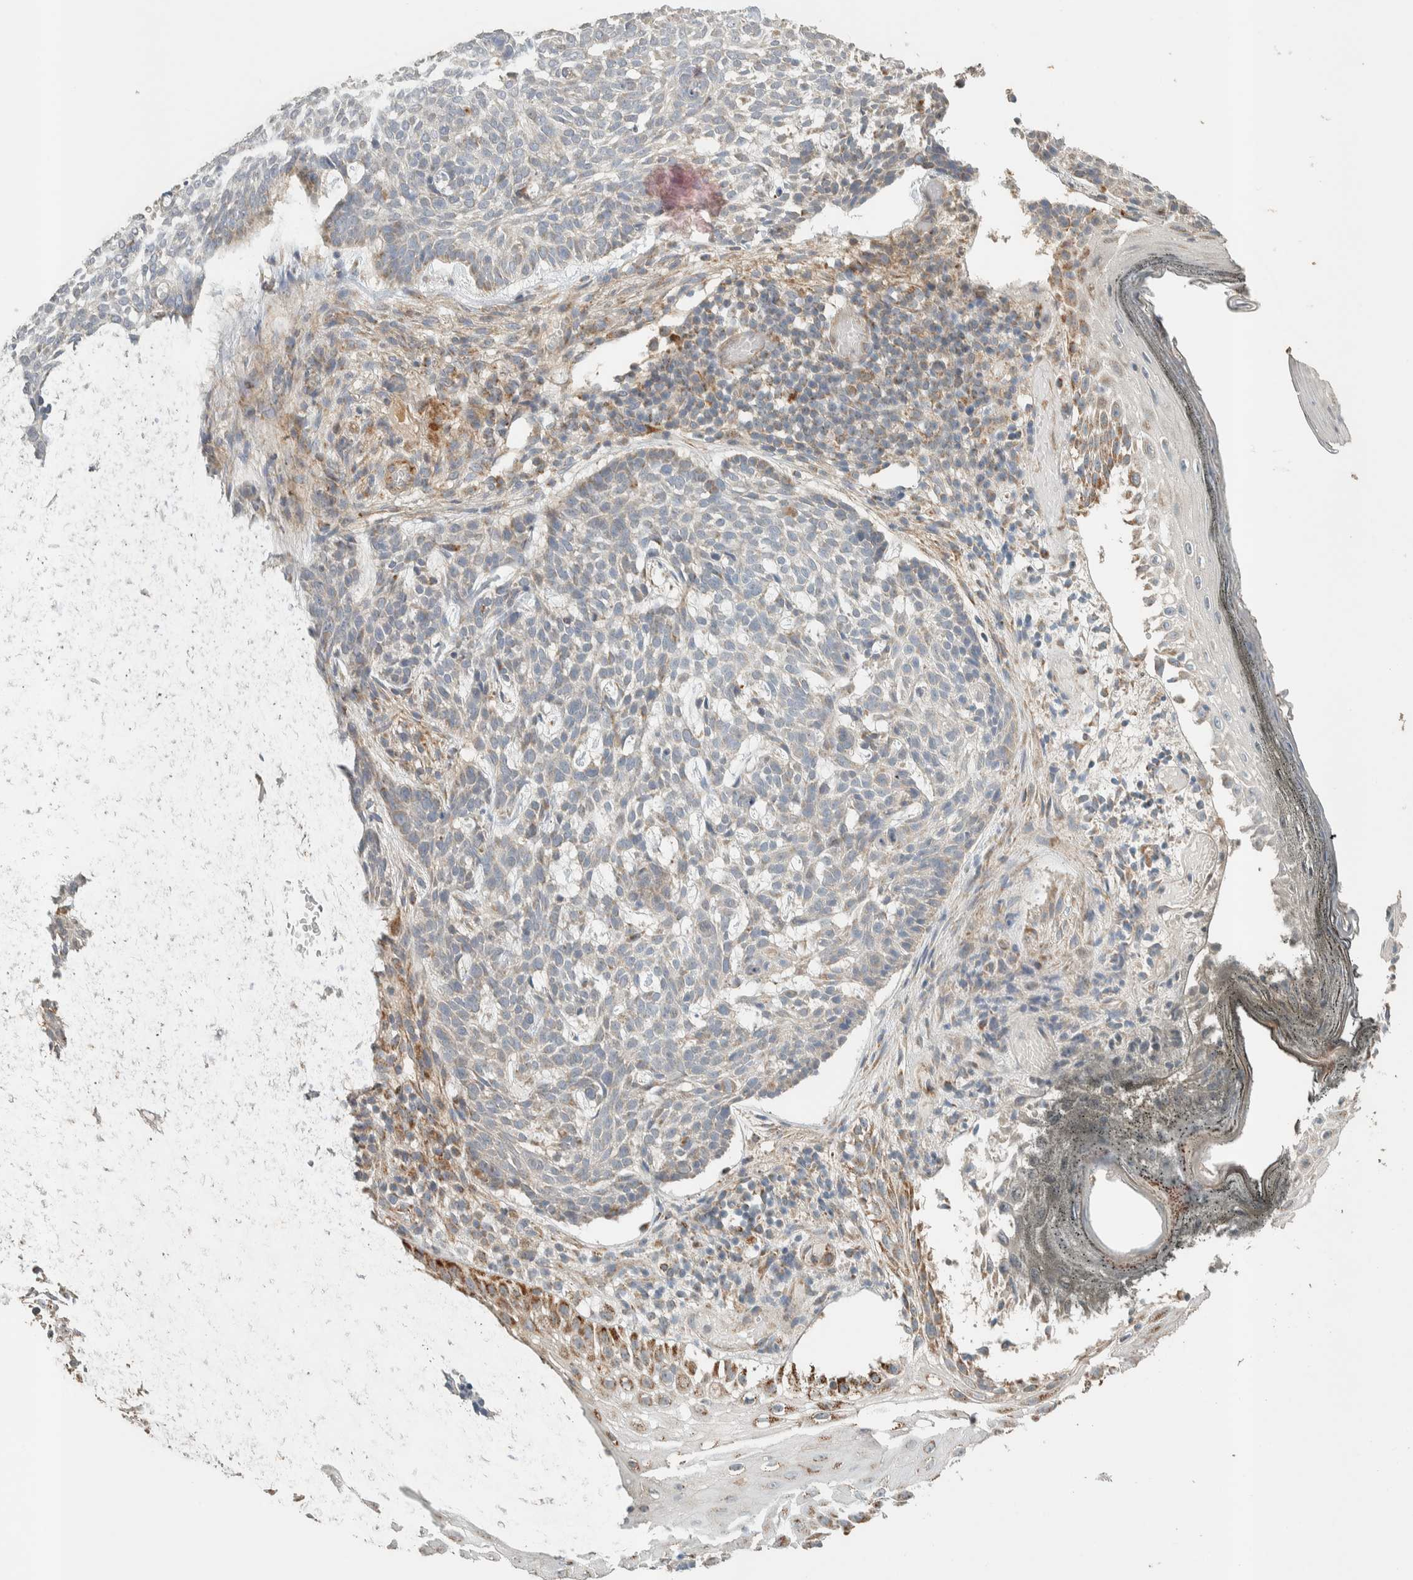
{"staining": {"intensity": "weak", "quantity": "<25%", "location": "cytoplasmic/membranous"}, "tissue": "skin cancer", "cell_type": "Tumor cells", "image_type": "cancer", "snomed": [{"axis": "morphology", "description": "Basal cell carcinoma"}, {"axis": "topography", "description": "Skin"}], "caption": "Skin cancer was stained to show a protein in brown. There is no significant staining in tumor cells. (Stains: DAB immunohistochemistry with hematoxylin counter stain, Microscopy: brightfield microscopy at high magnification).", "gene": "PDE7B", "patient": {"sex": "female", "age": 64}}